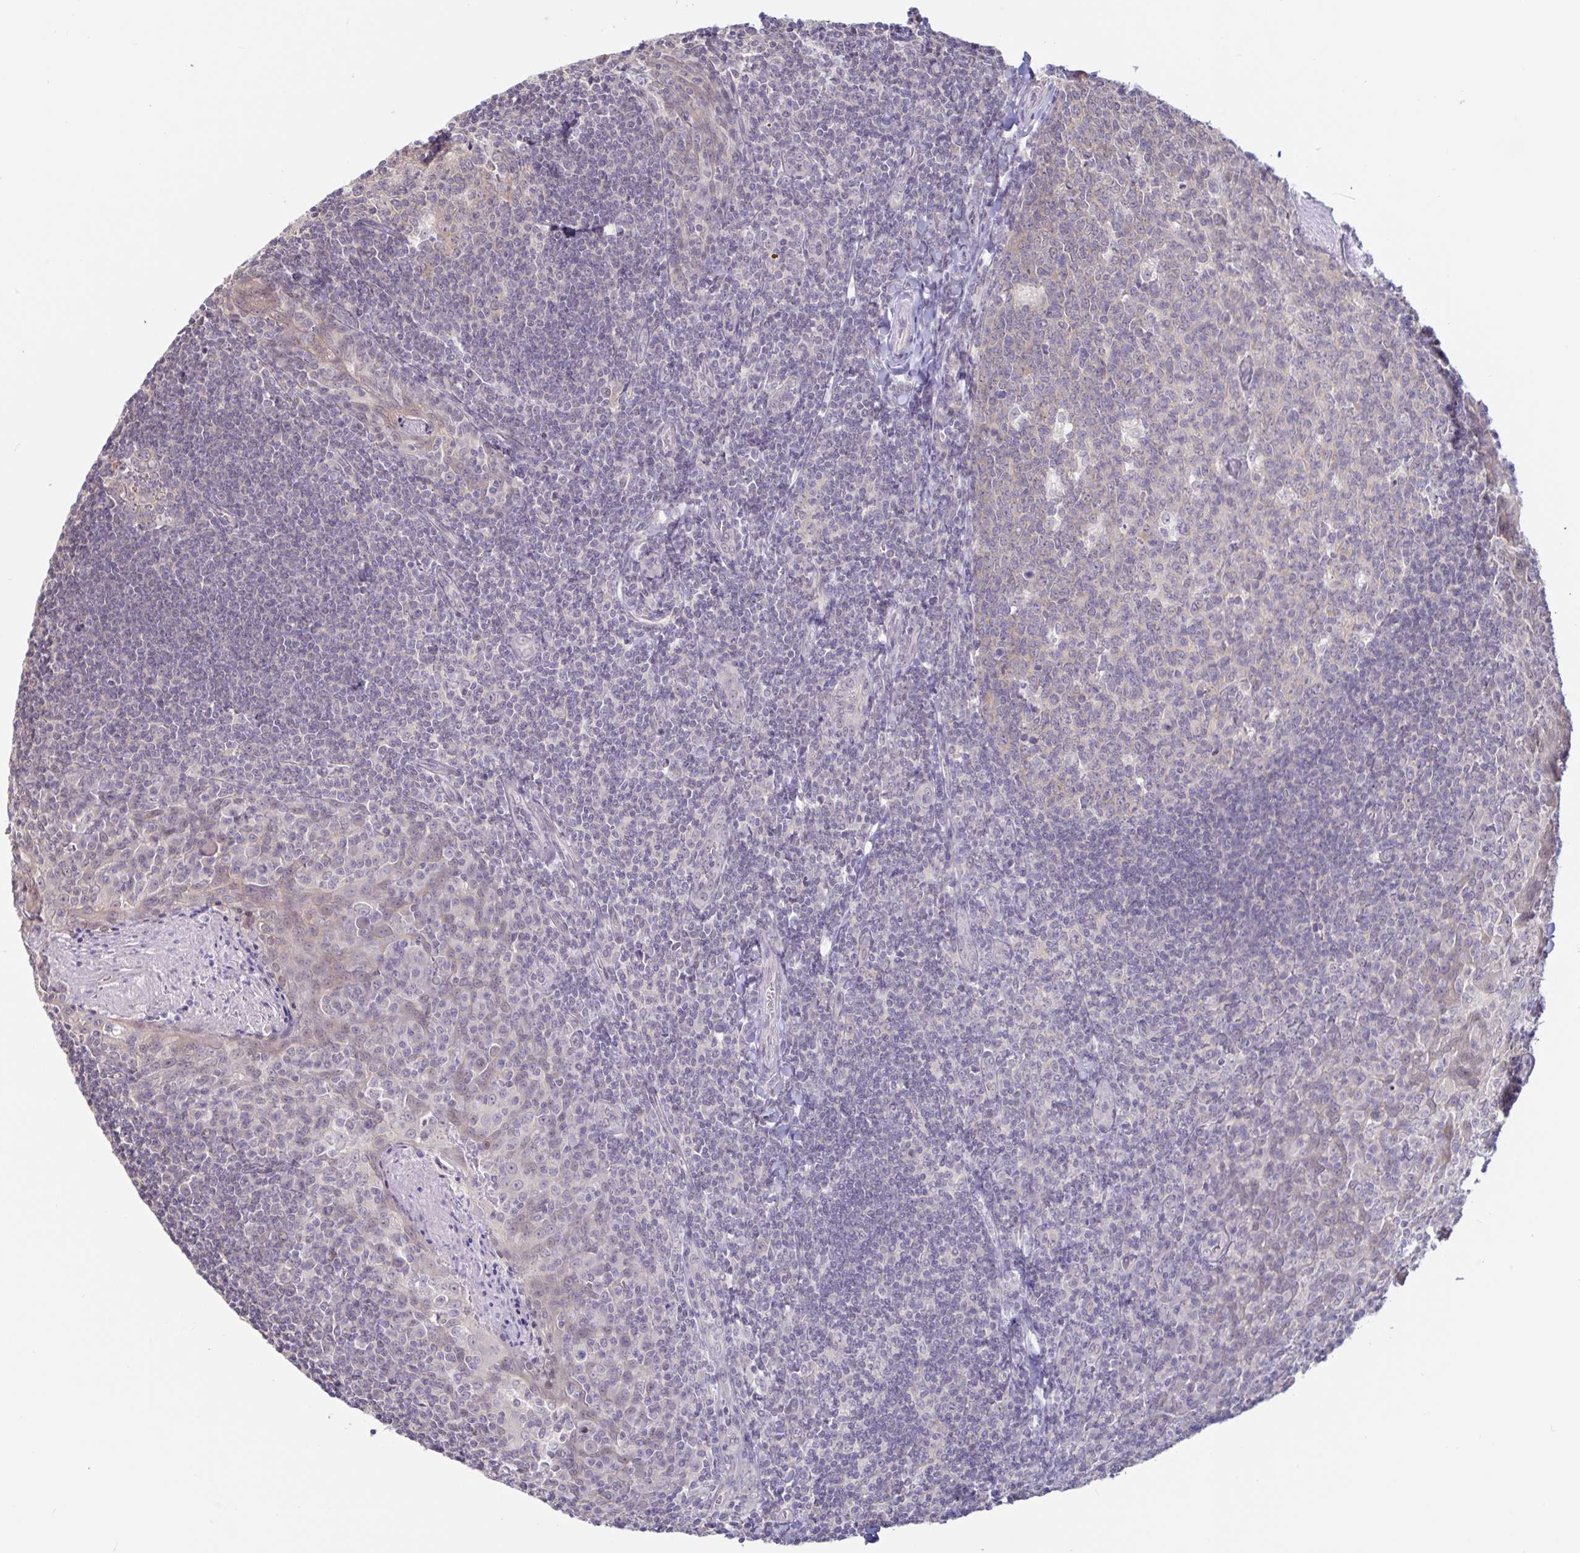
{"staining": {"intensity": "negative", "quantity": "none", "location": "none"}, "tissue": "tonsil", "cell_type": "Germinal center cells", "image_type": "normal", "snomed": [{"axis": "morphology", "description": "Normal tissue, NOS"}, {"axis": "topography", "description": "Tonsil"}], "caption": "A photomicrograph of tonsil stained for a protein demonstrates no brown staining in germinal center cells.", "gene": "HYPK", "patient": {"sex": "male", "age": 27}}